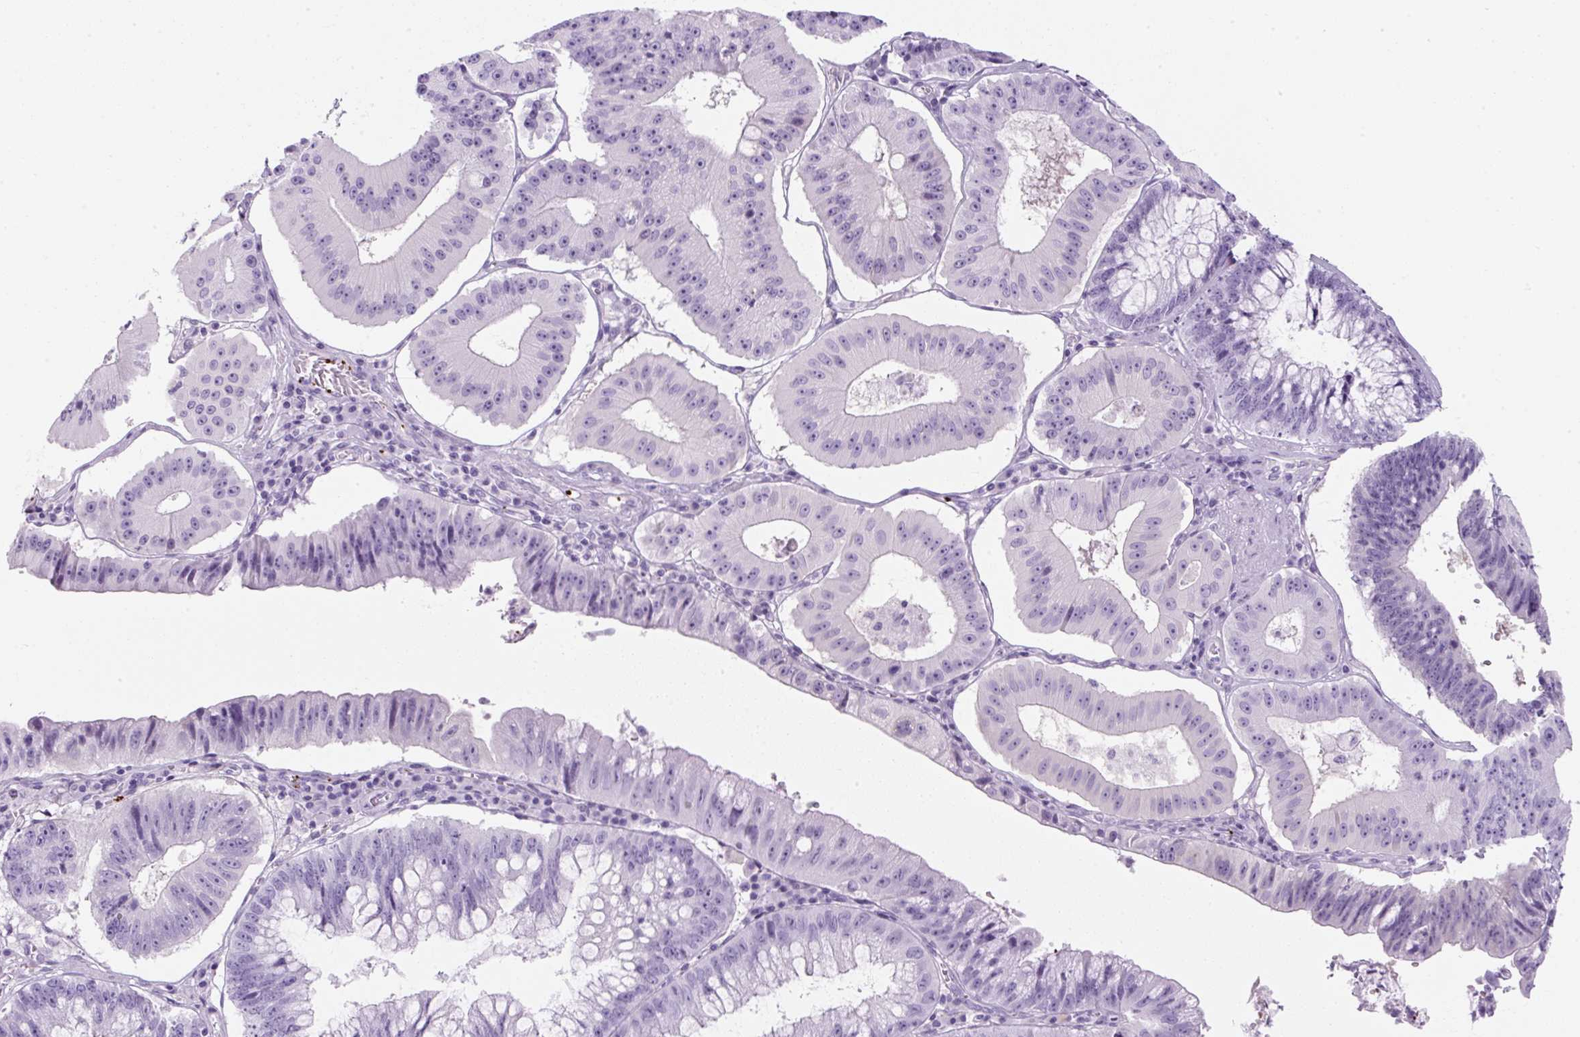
{"staining": {"intensity": "negative", "quantity": "none", "location": "none"}, "tissue": "stomach cancer", "cell_type": "Tumor cells", "image_type": "cancer", "snomed": [{"axis": "morphology", "description": "Adenocarcinoma, NOS"}, {"axis": "topography", "description": "Stomach"}], "caption": "Immunohistochemistry (IHC) image of neoplastic tissue: adenocarcinoma (stomach) stained with DAB displays no significant protein staining in tumor cells.", "gene": "PF4V1", "patient": {"sex": "male", "age": 59}}